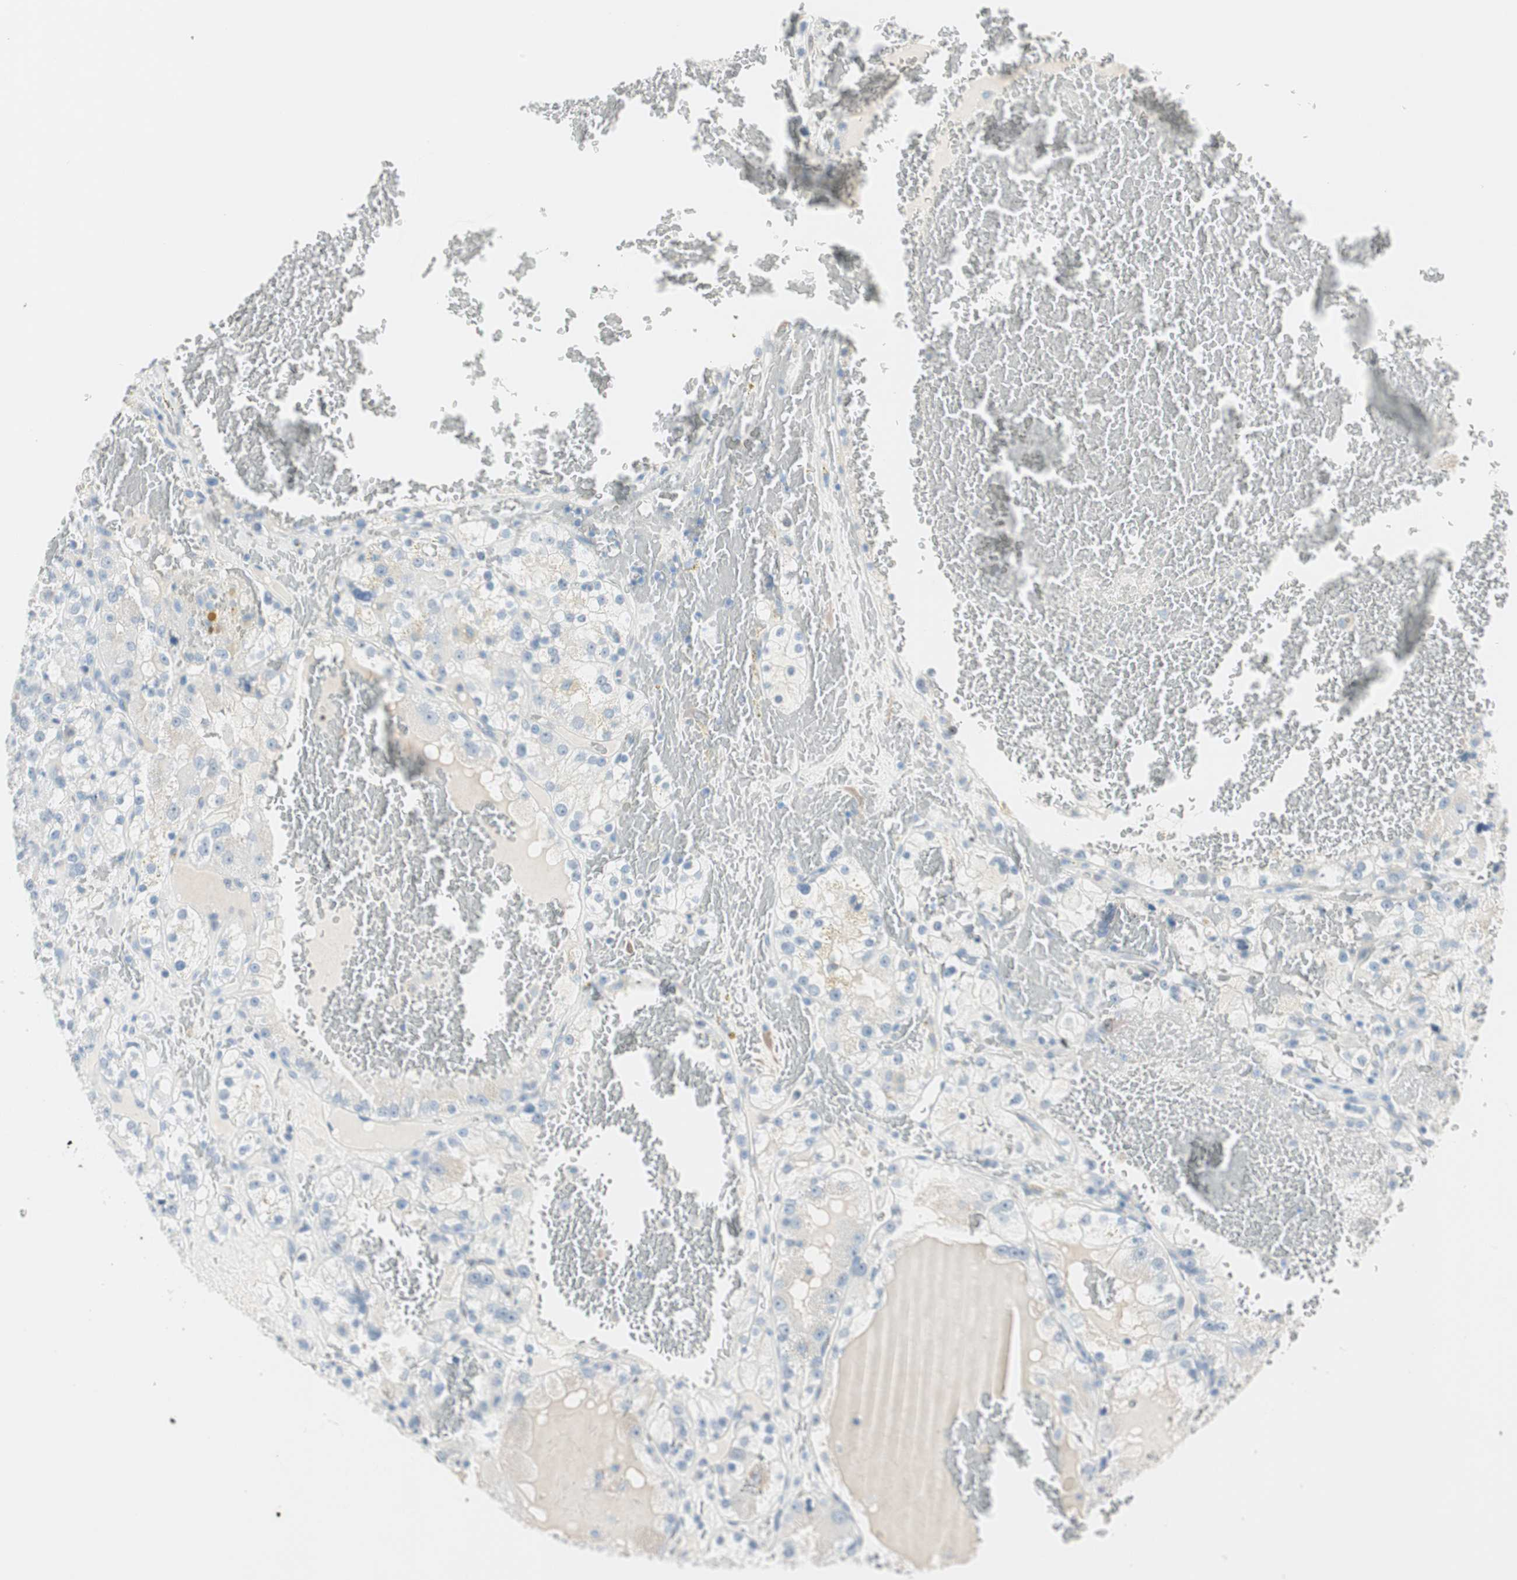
{"staining": {"intensity": "negative", "quantity": "none", "location": "none"}, "tissue": "renal cancer", "cell_type": "Tumor cells", "image_type": "cancer", "snomed": [{"axis": "morphology", "description": "Normal tissue, NOS"}, {"axis": "morphology", "description": "Adenocarcinoma, NOS"}, {"axis": "topography", "description": "Kidney"}], "caption": "Immunohistochemistry photomicrograph of neoplastic tissue: adenocarcinoma (renal) stained with DAB (3,3'-diaminobenzidine) reveals no significant protein expression in tumor cells. The staining is performed using DAB brown chromogen with nuclei counter-stained in using hematoxylin.", "gene": "GNAO1", "patient": {"sex": "male", "age": 61}}